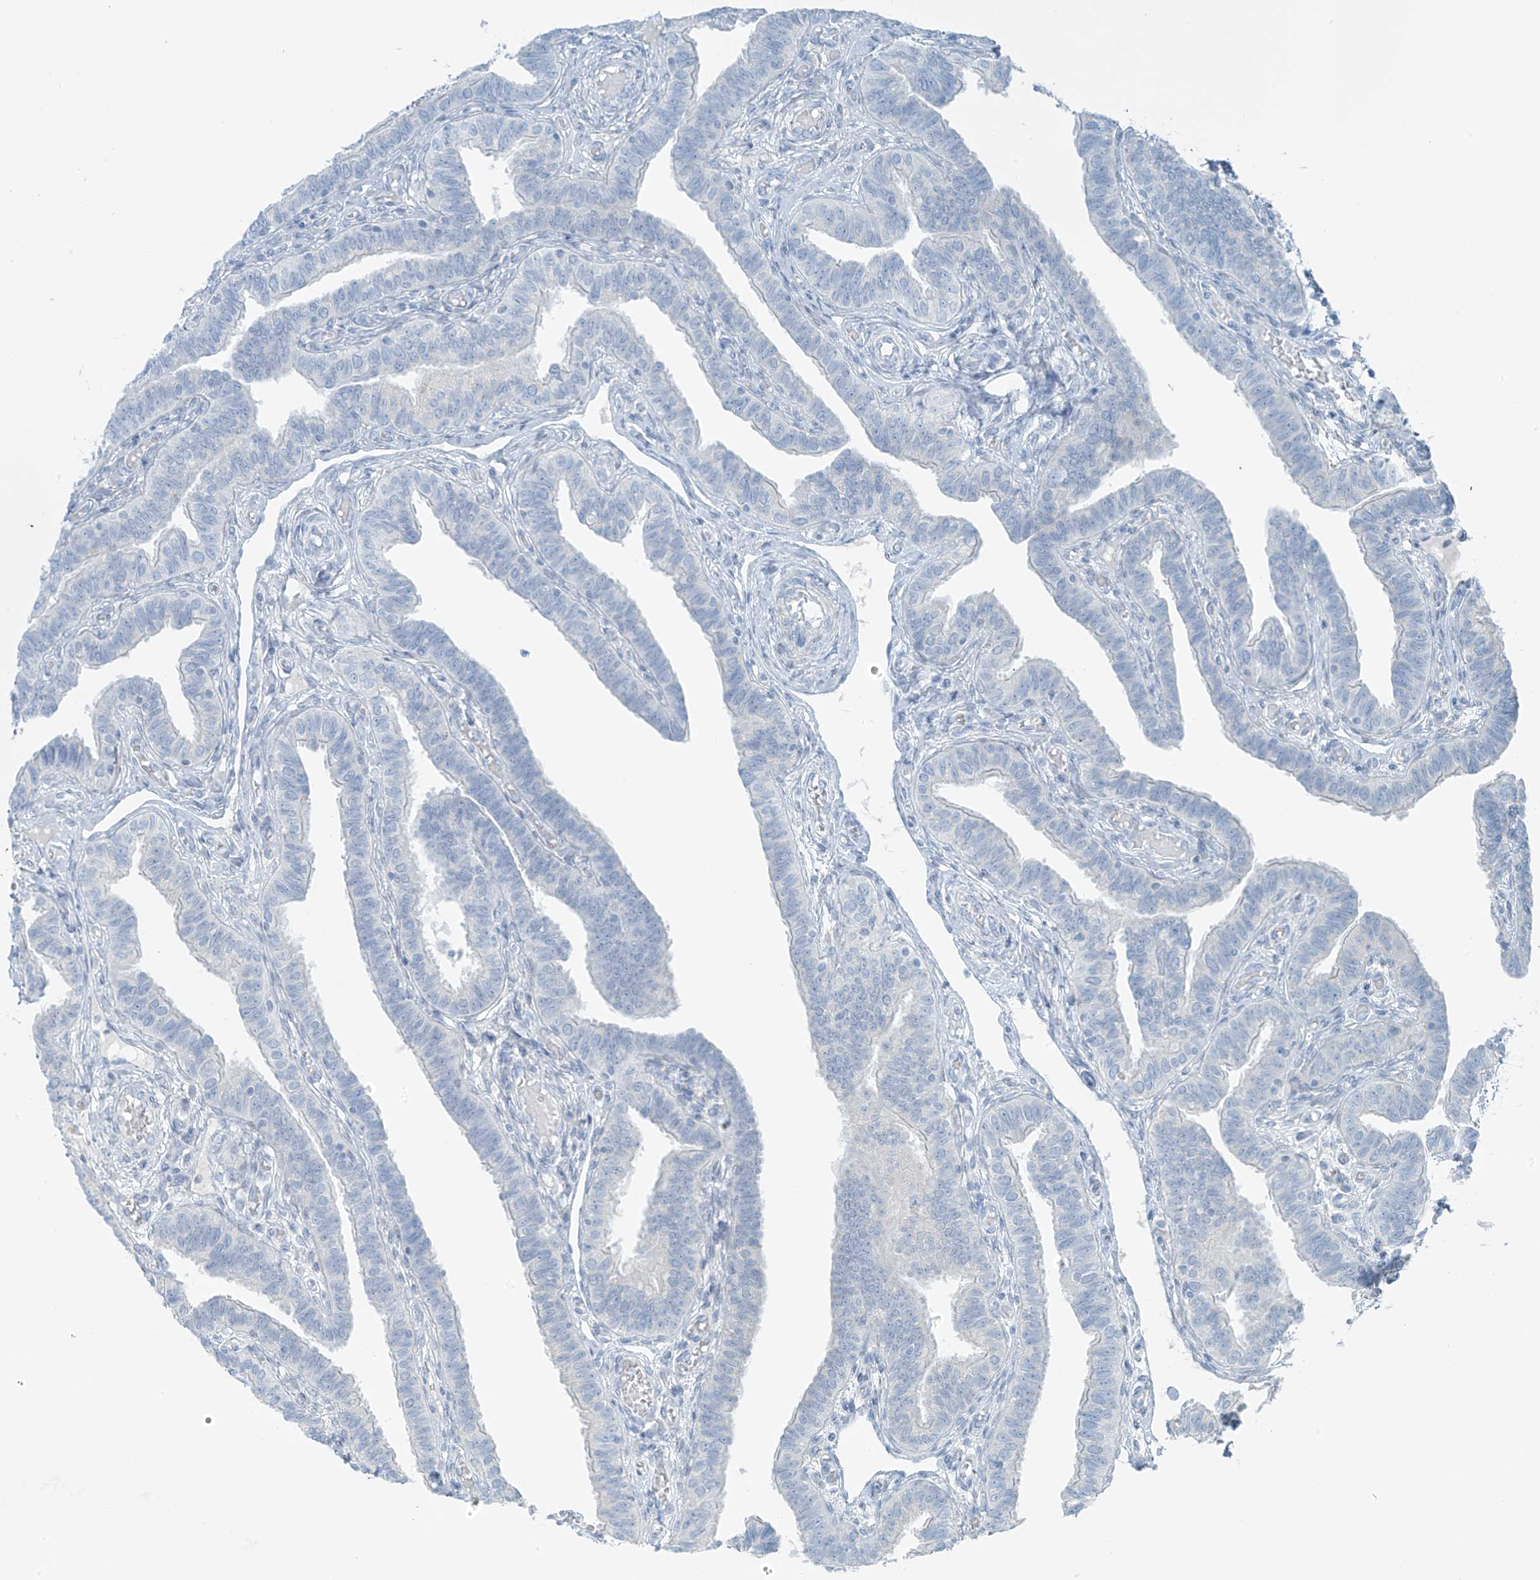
{"staining": {"intensity": "negative", "quantity": "none", "location": "none"}, "tissue": "fallopian tube", "cell_type": "Glandular cells", "image_type": "normal", "snomed": [{"axis": "morphology", "description": "Normal tissue, NOS"}, {"axis": "topography", "description": "Fallopian tube"}], "caption": "Immunohistochemical staining of benign fallopian tube shows no significant positivity in glandular cells.", "gene": "SLC25A43", "patient": {"sex": "female", "age": 39}}